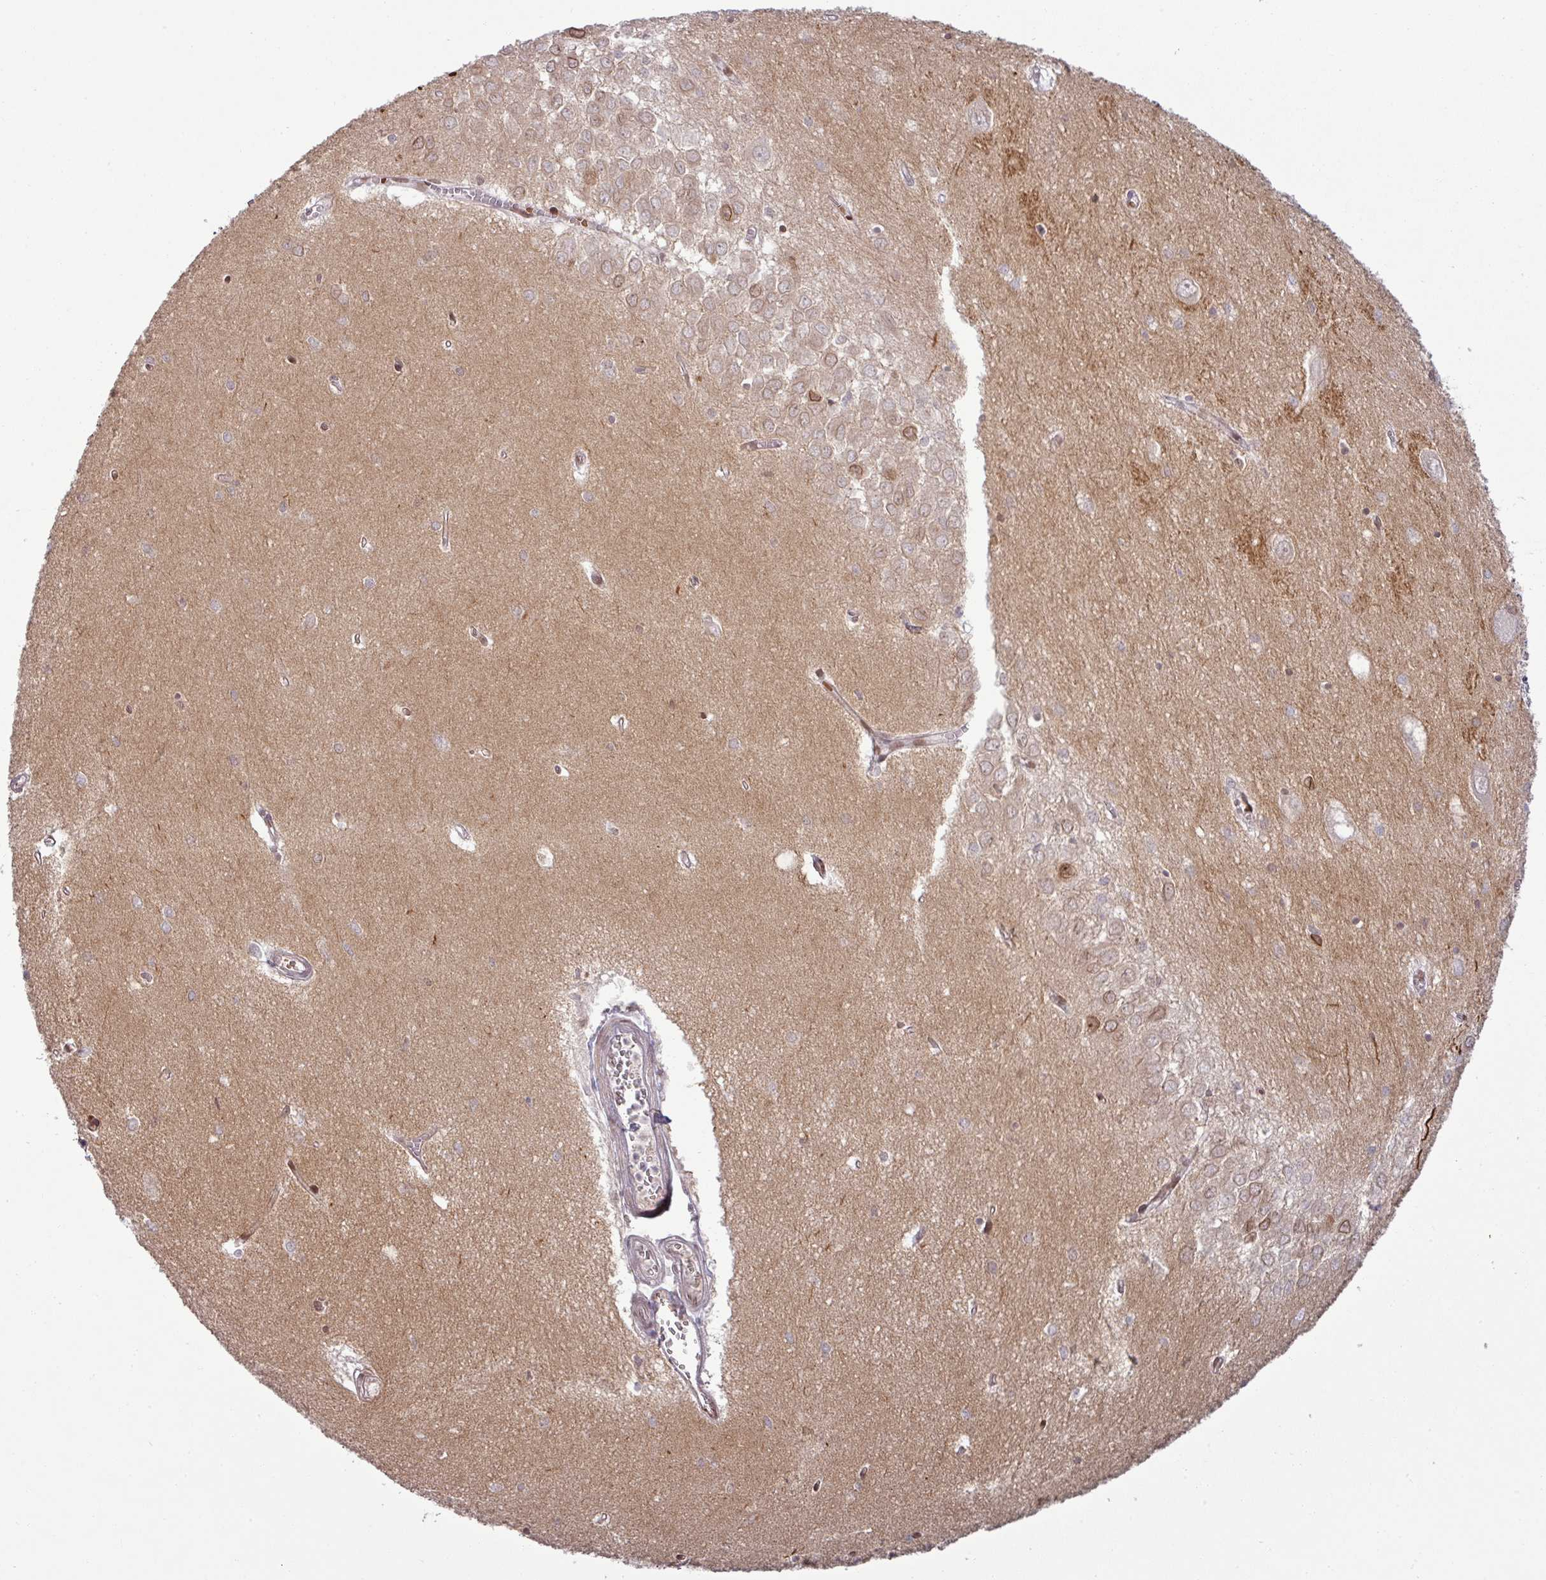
{"staining": {"intensity": "negative", "quantity": "none", "location": "none"}, "tissue": "hippocampus", "cell_type": "Glial cells", "image_type": "normal", "snomed": [{"axis": "morphology", "description": "Normal tissue, NOS"}, {"axis": "topography", "description": "Hippocampus"}], "caption": "Immunohistochemical staining of benign human hippocampus displays no significant expression in glial cells. (DAB (3,3'-diaminobenzidine) IHC visualized using brightfield microscopy, high magnification).", "gene": "PTPN20", "patient": {"sex": "female", "age": 64}}